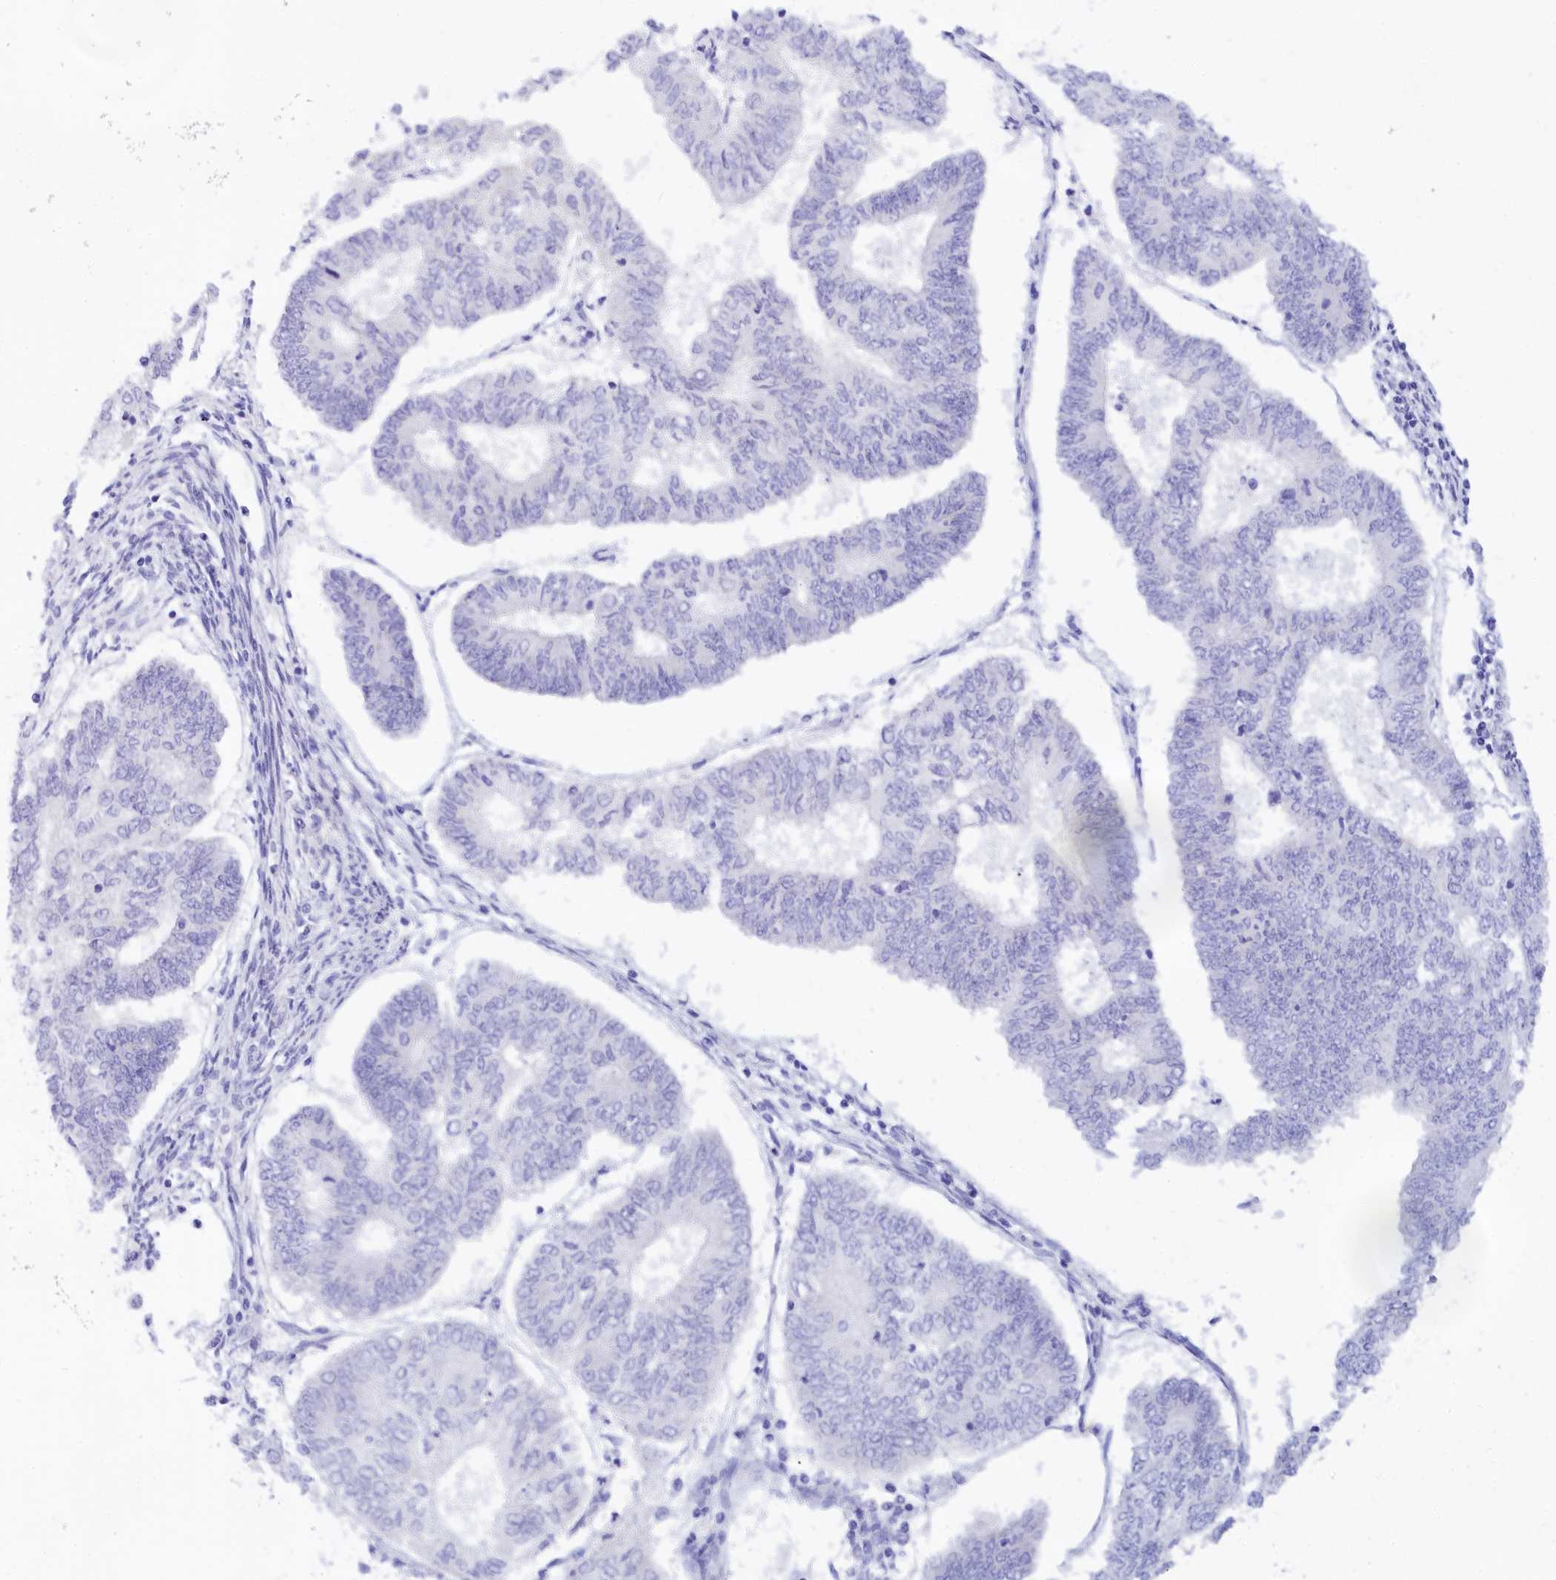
{"staining": {"intensity": "negative", "quantity": "none", "location": "none"}, "tissue": "endometrial cancer", "cell_type": "Tumor cells", "image_type": "cancer", "snomed": [{"axis": "morphology", "description": "Adenocarcinoma, NOS"}, {"axis": "topography", "description": "Endometrium"}], "caption": "Endometrial cancer stained for a protein using IHC displays no positivity tumor cells.", "gene": "TRIM10", "patient": {"sex": "female", "age": 68}}